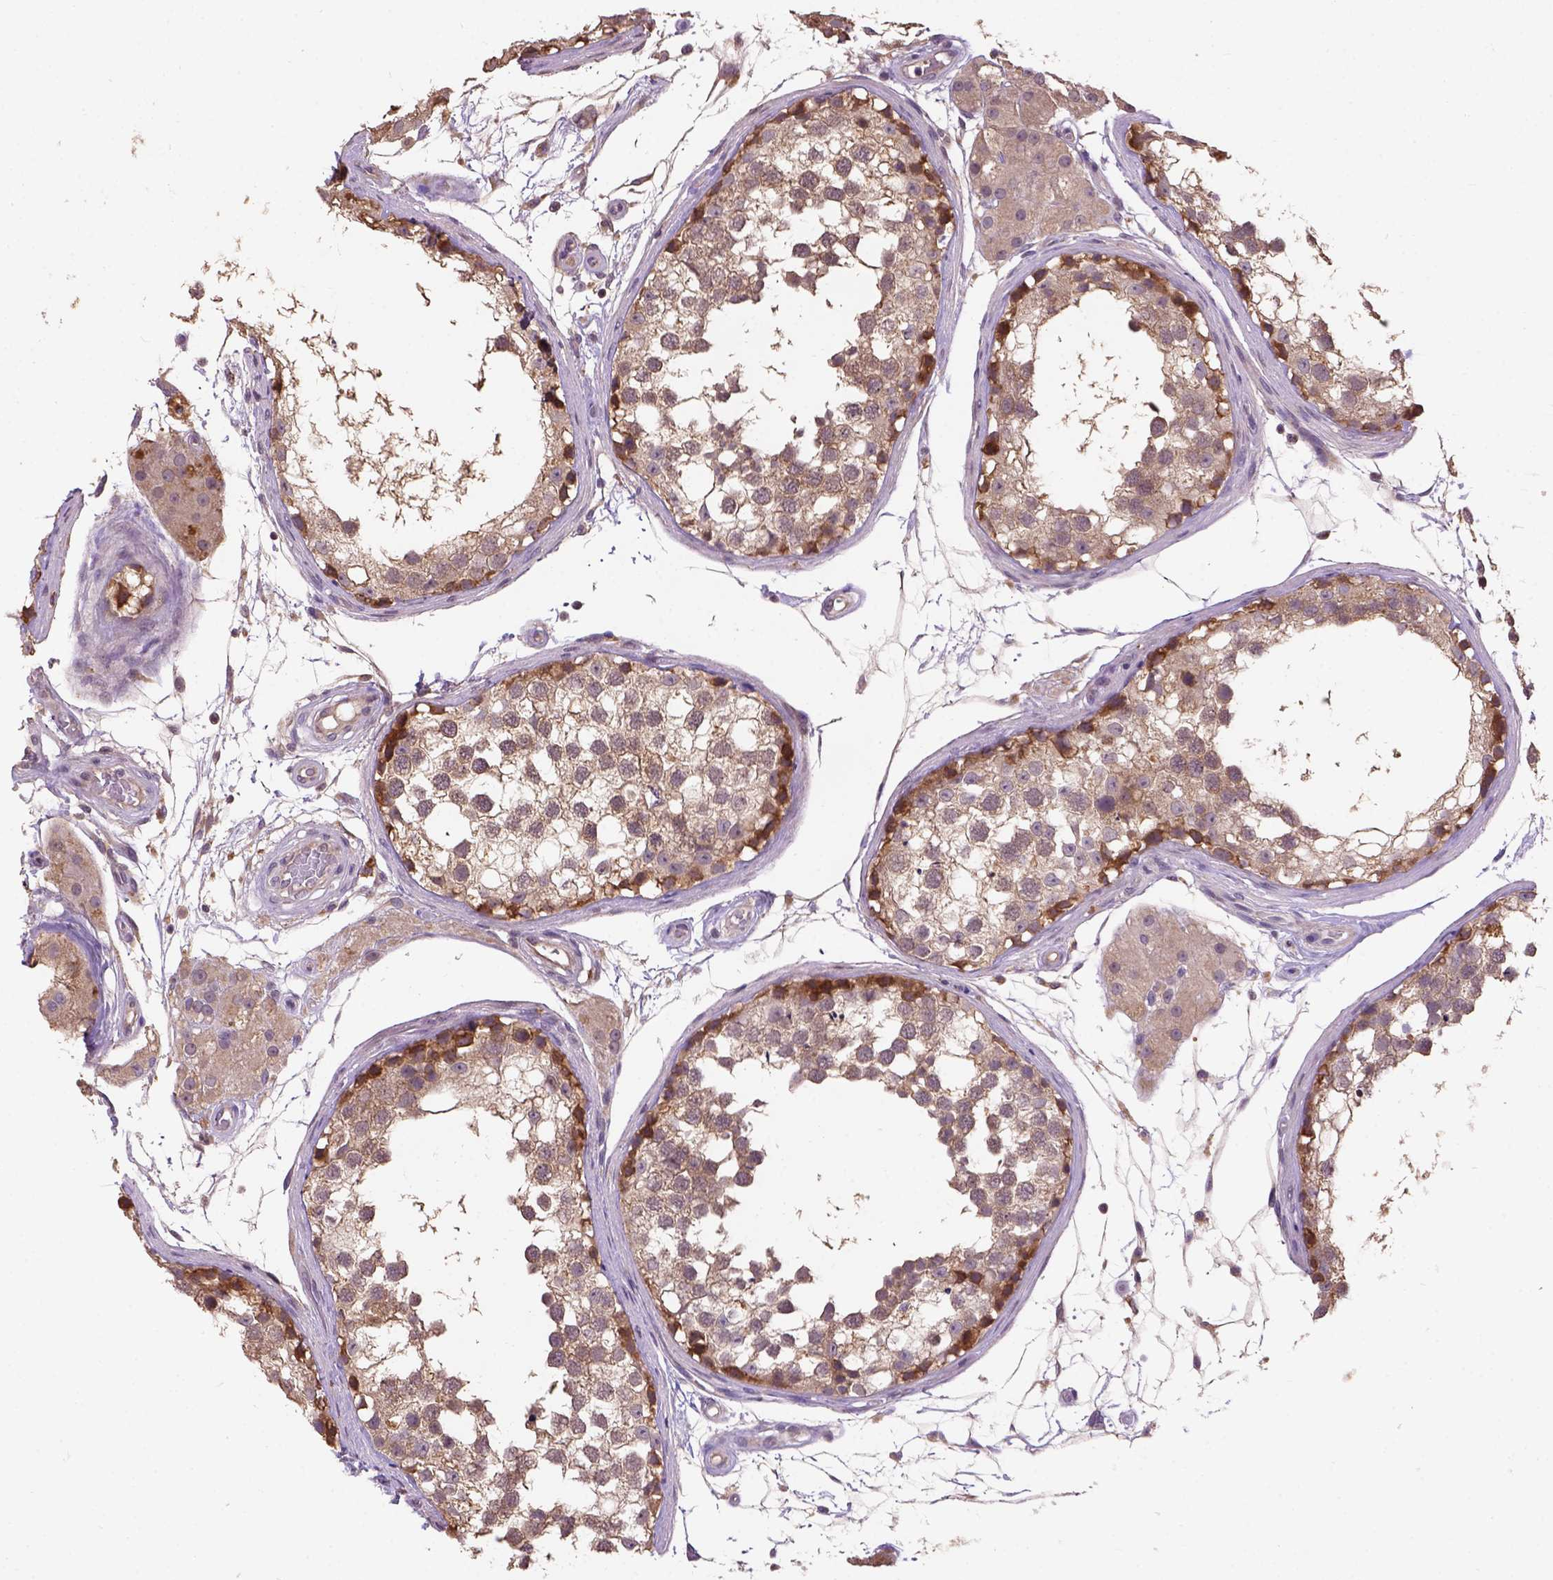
{"staining": {"intensity": "strong", "quantity": "25%-75%", "location": "cytoplasmic/membranous"}, "tissue": "testis", "cell_type": "Cells in seminiferous ducts", "image_type": "normal", "snomed": [{"axis": "morphology", "description": "Normal tissue, NOS"}, {"axis": "morphology", "description": "Seminoma, NOS"}, {"axis": "topography", "description": "Testis"}], "caption": "This histopathology image displays normal testis stained with immunohistochemistry to label a protein in brown. The cytoplasmic/membranous of cells in seminiferous ducts show strong positivity for the protein. Nuclei are counter-stained blue.", "gene": "KBTBD8", "patient": {"sex": "male", "age": 65}}